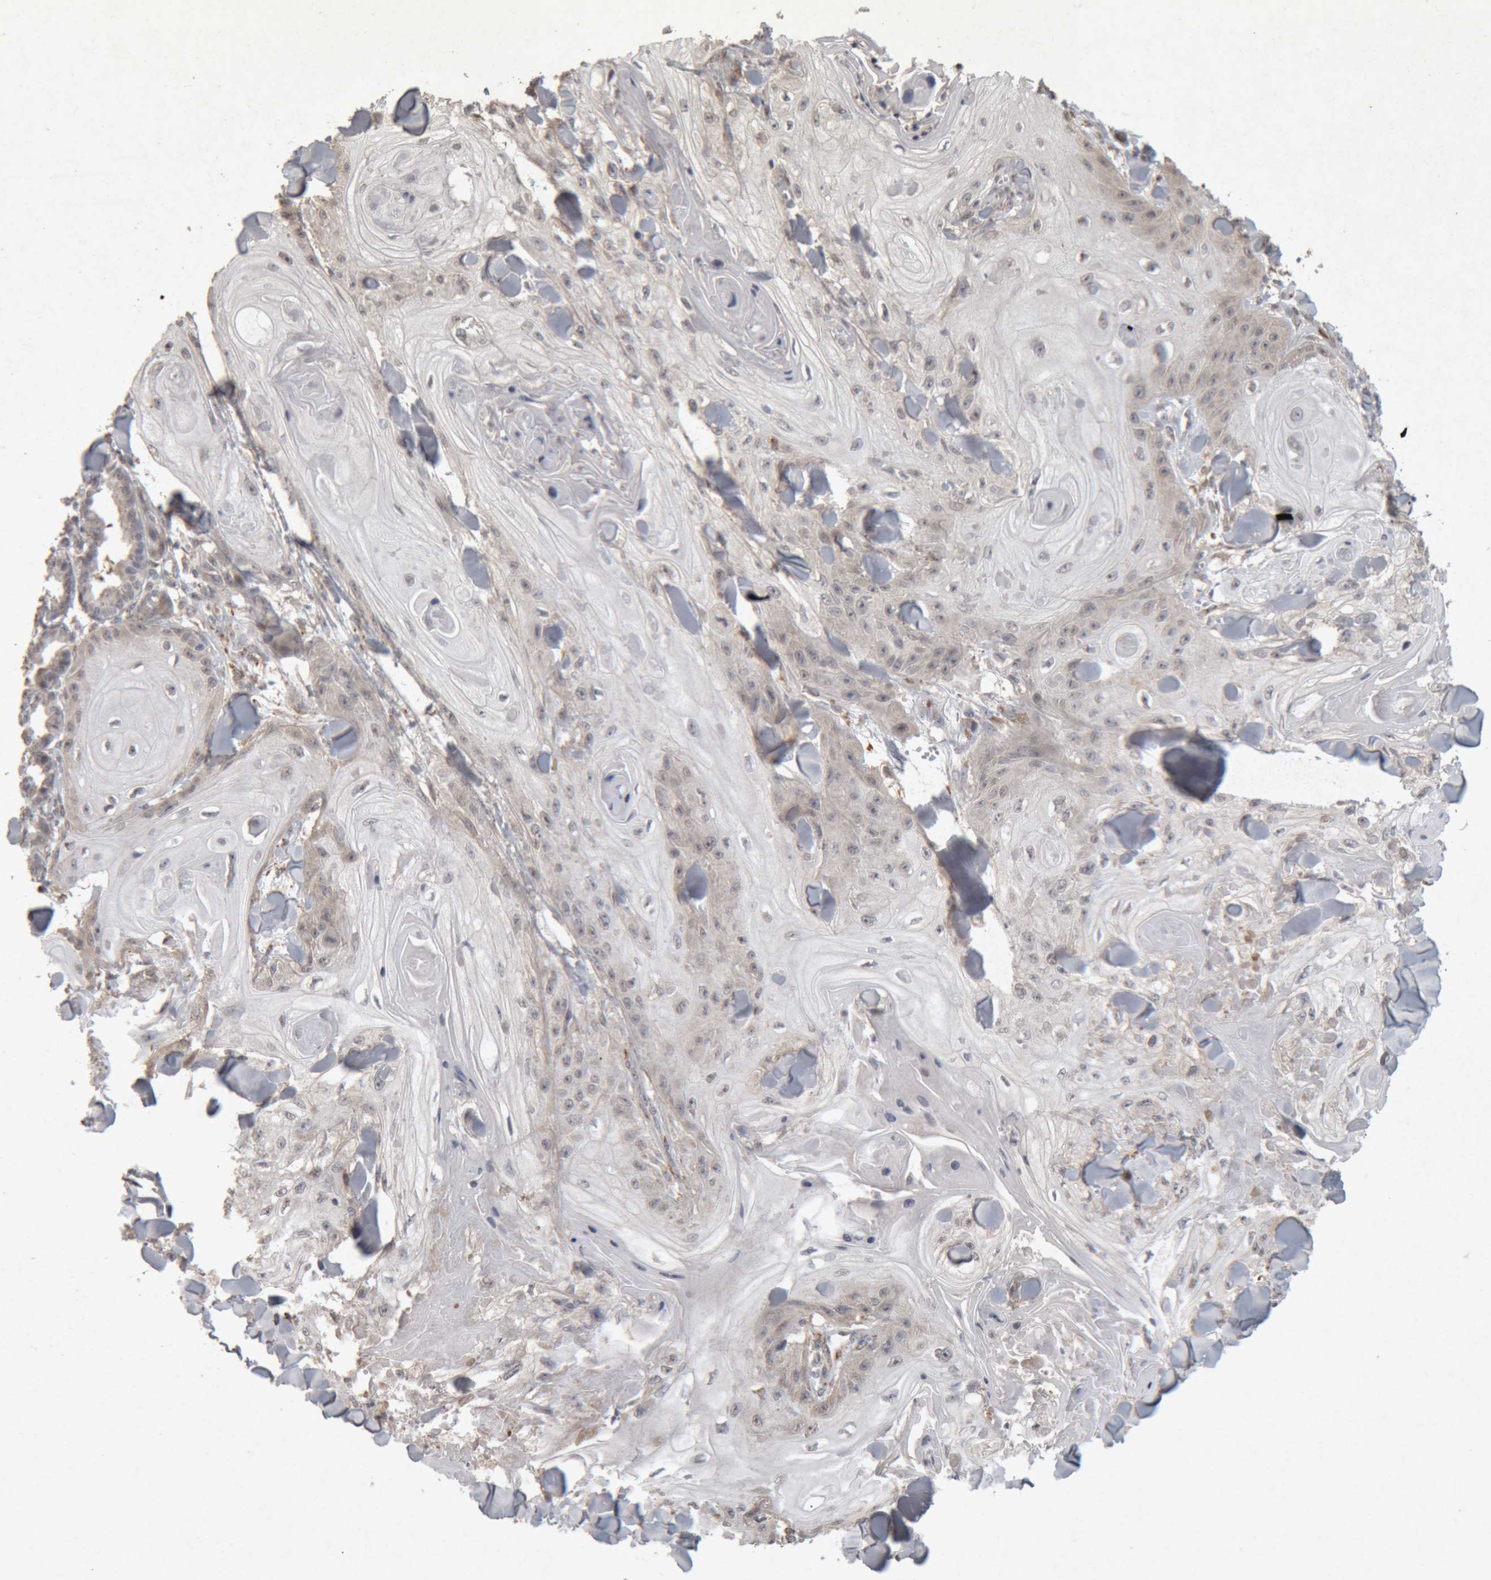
{"staining": {"intensity": "negative", "quantity": "none", "location": "none"}, "tissue": "skin cancer", "cell_type": "Tumor cells", "image_type": "cancer", "snomed": [{"axis": "morphology", "description": "Squamous cell carcinoma, NOS"}, {"axis": "topography", "description": "Skin"}], "caption": "There is no significant positivity in tumor cells of skin cancer.", "gene": "MEP1A", "patient": {"sex": "male", "age": 74}}